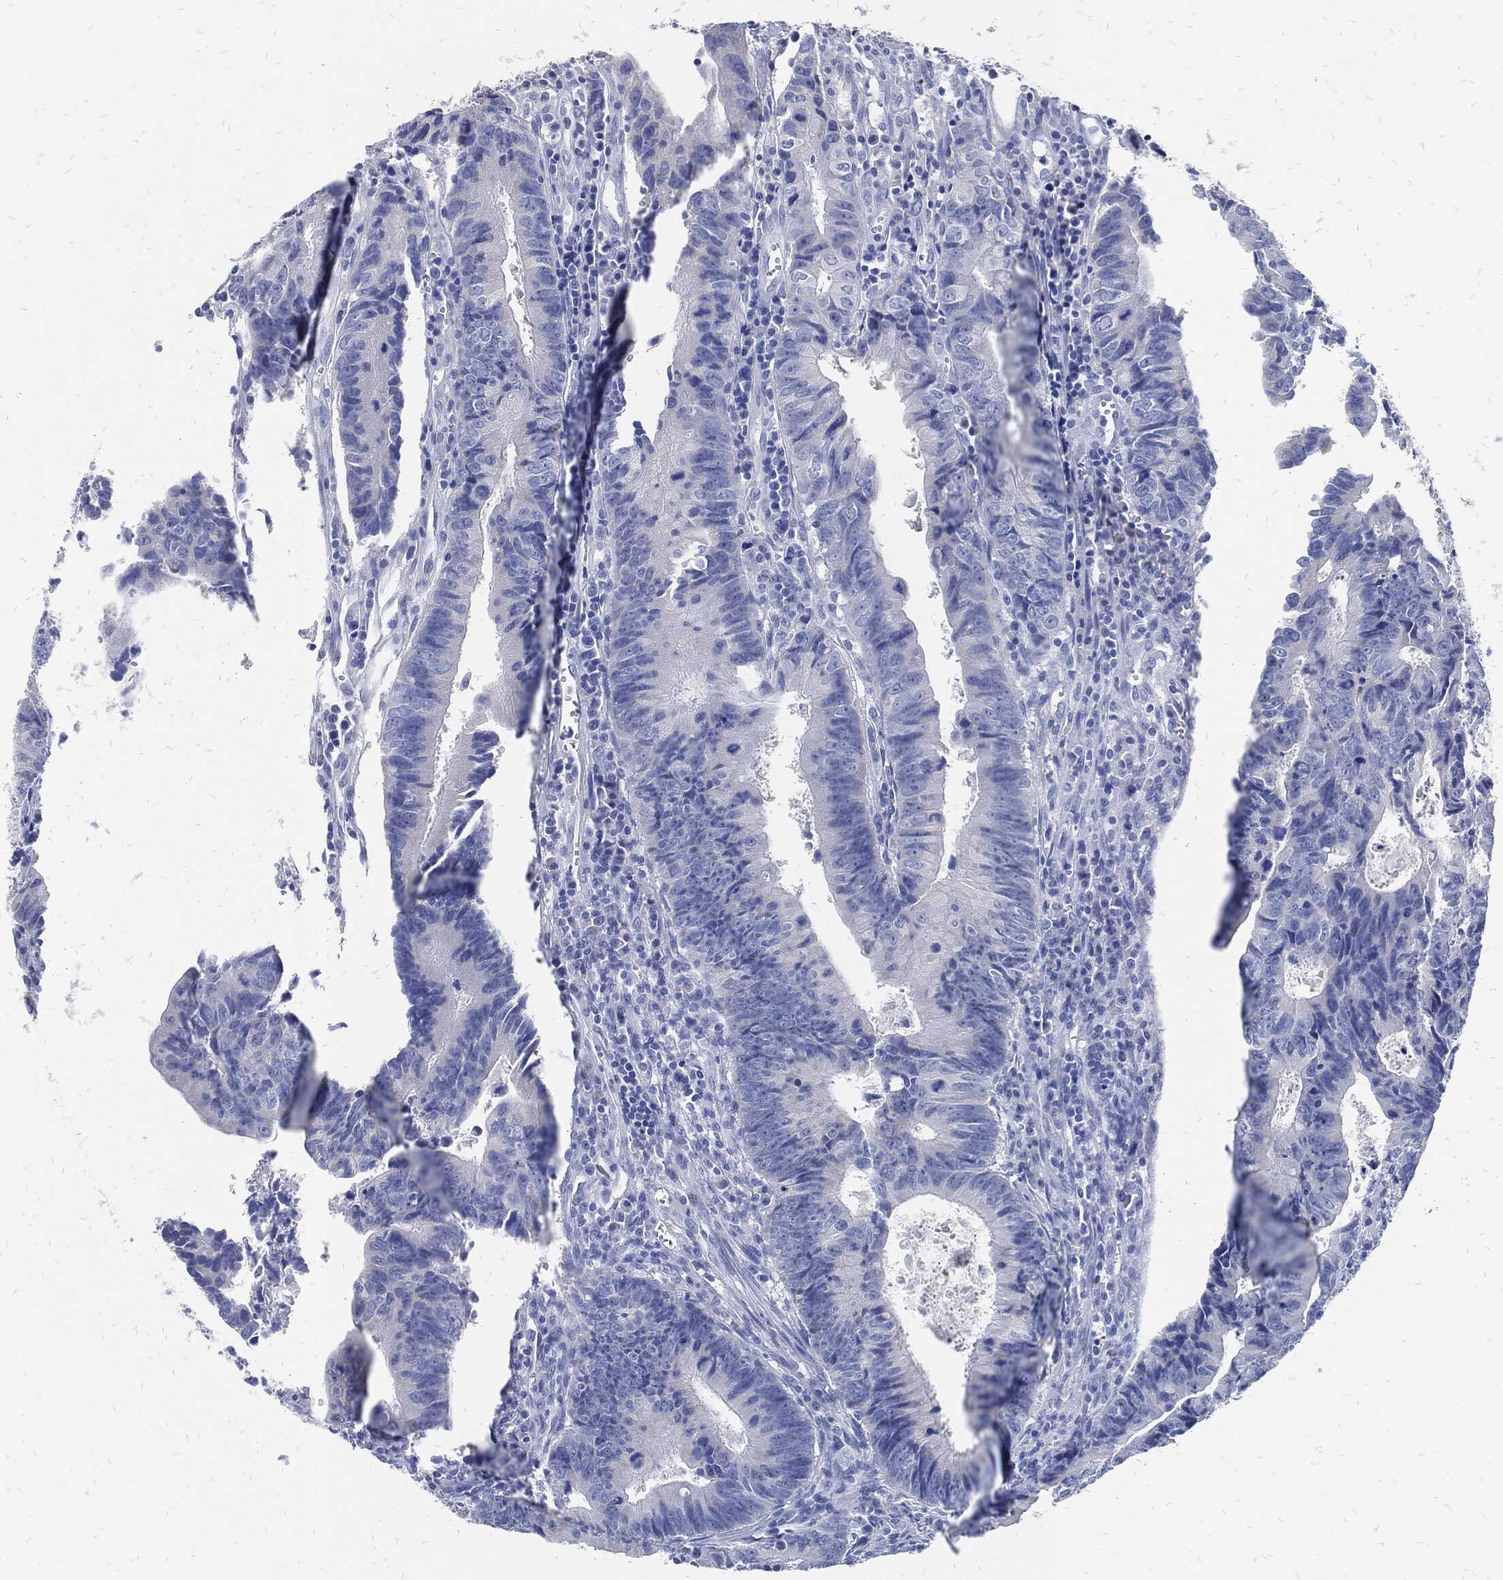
{"staining": {"intensity": "negative", "quantity": "none", "location": "none"}, "tissue": "colorectal cancer", "cell_type": "Tumor cells", "image_type": "cancer", "snomed": [{"axis": "morphology", "description": "Adenocarcinoma, NOS"}, {"axis": "topography", "description": "Colon"}], "caption": "Immunohistochemistry (IHC) micrograph of human colorectal adenocarcinoma stained for a protein (brown), which displays no expression in tumor cells. (DAB (3,3'-diaminobenzidine) immunohistochemistry, high magnification).", "gene": "FABP4", "patient": {"sex": "female", "age": 87}}